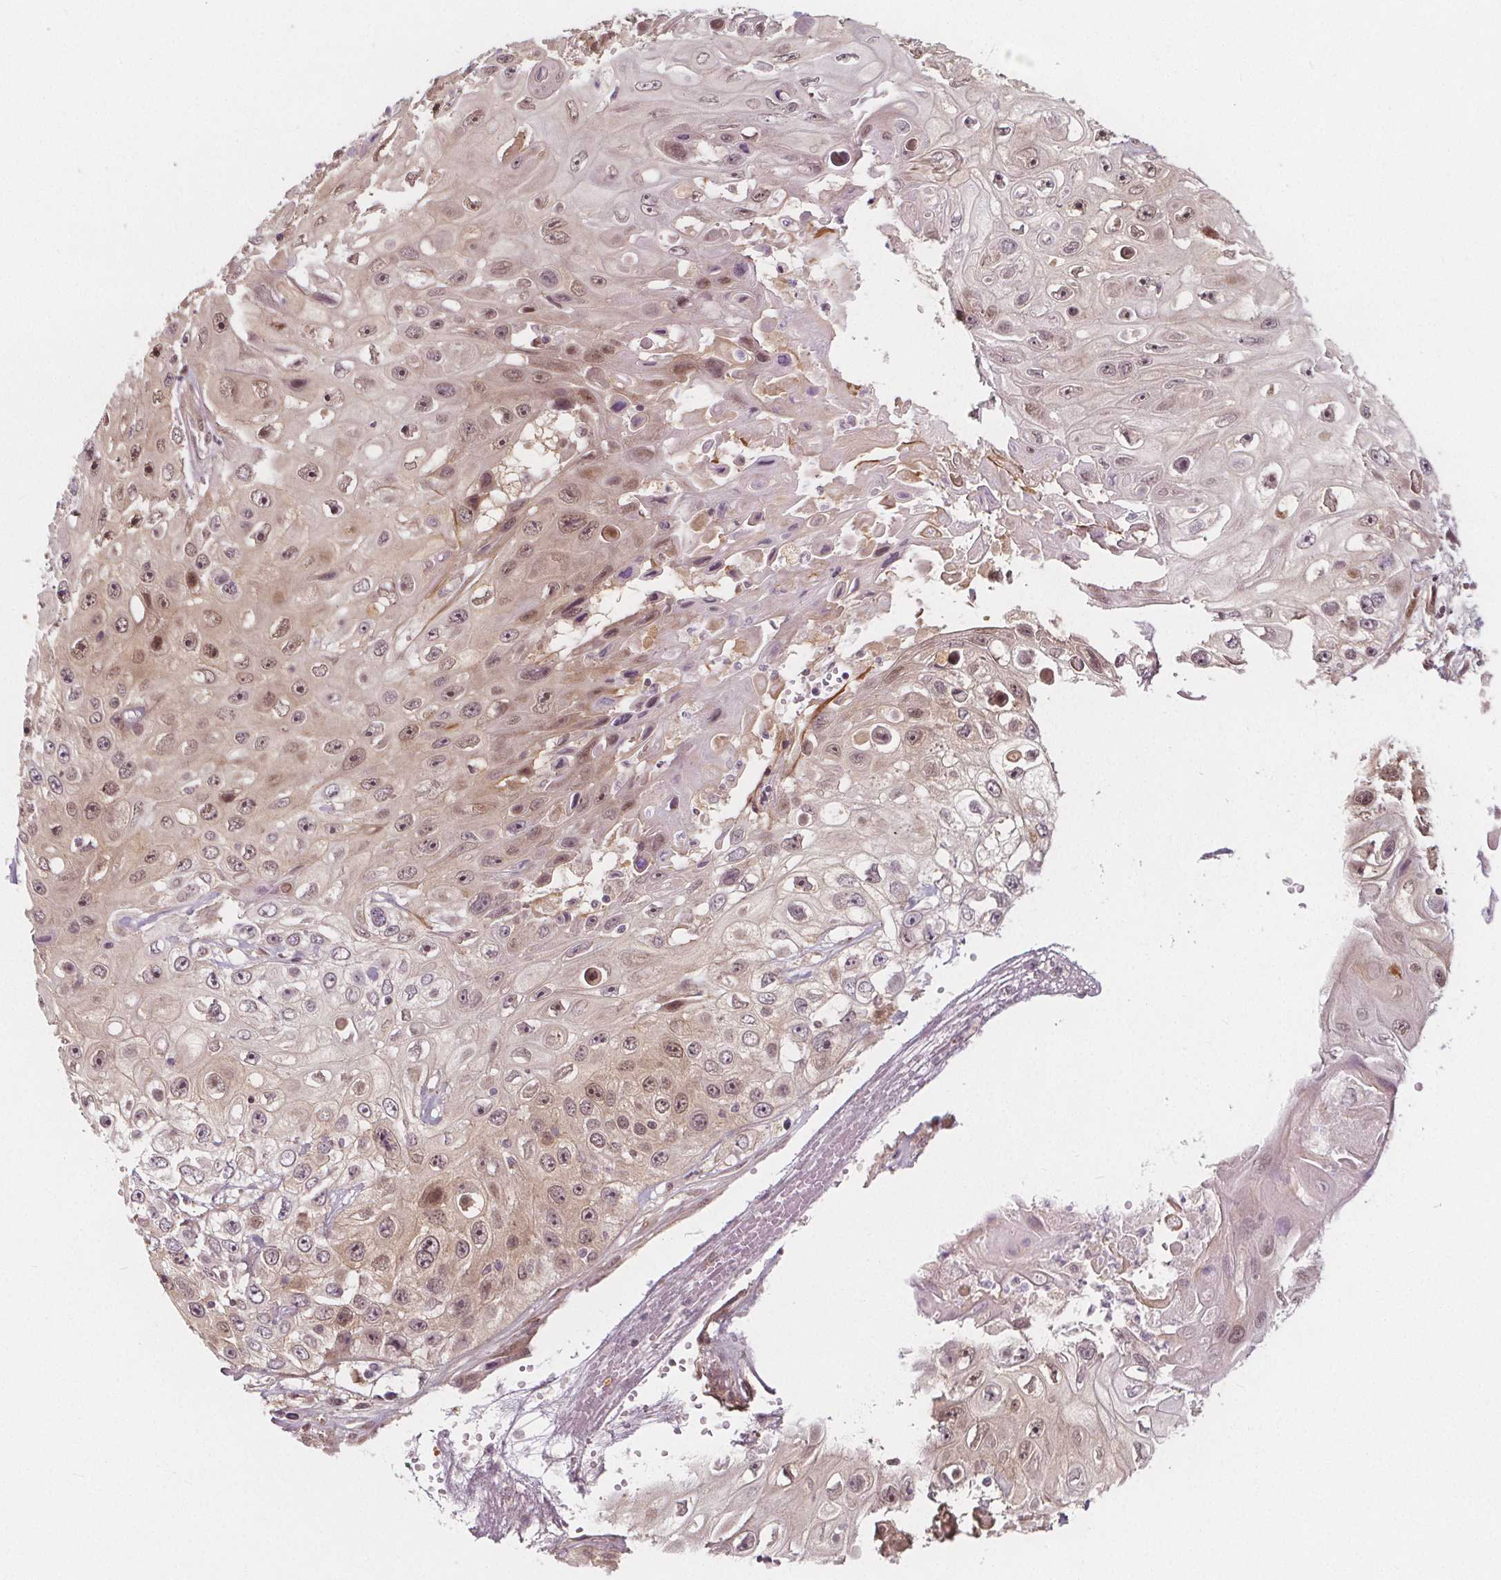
{"staining": {"intensity": "moderate", "quantity": "25%-75%", "location": "nuclear"}, "tissue": "skin cancer", "cell_type": "Tumor cells", "image_type": "cancer", "snomed": [{"axis": "morphology", "description": "Squamous cell carcinoma, NOS"}, {"axis": "topography", "description": "Skin"}], "caption": "This image demonstrates skin cancer (squamous cell carcinoma) stained with immunohistochemistry (IHC) to label a protein in brown. The nuclear of tumor cells show moderate positivity for the protein. Nuclei are counter-stained blue.", "gene": "AKT1S1", "patient": {"sex": "male", "age": 82}}